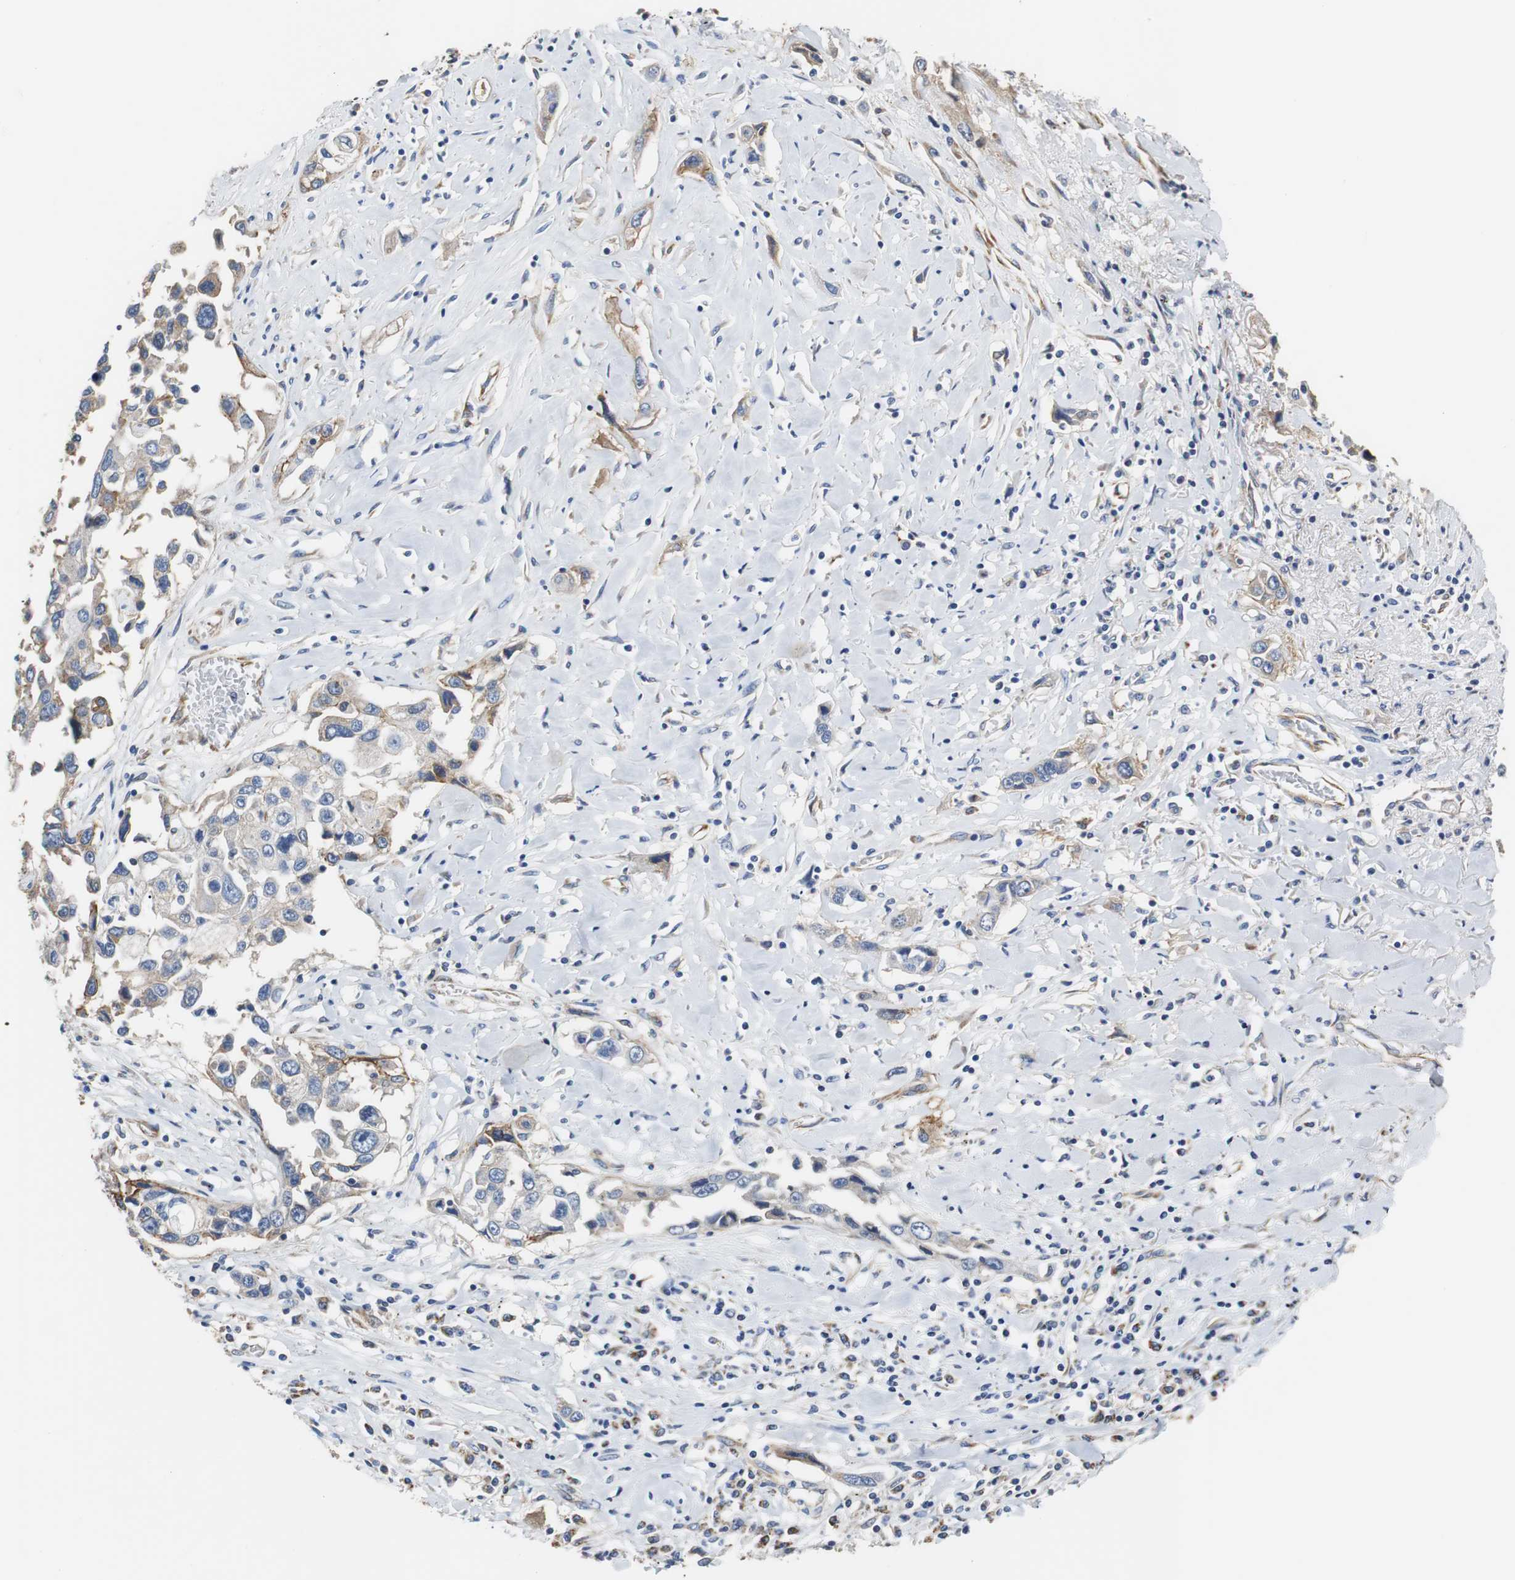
{"staining": {"intensity": "moderate", "quantity": "<25%", "location": "cytoplasmic/membranous"}, "tissue": "lung cancer", "cell_type": "Tumor cells", "image_type": "cancer", "snomed": [{"axis": "morphology", "description": "Squamous cell carcinoma, NOS"}, {"axis": "topography", "description": "Lung"}], "caption": "Lung cancer (squamous cell carcinoma) stained with DAB immunohistochemistry displays low levels of moderate cytoplasmic/membranous staining in approximately <25% of tumor cells.", "gene": "PCK1", "patient": {"sex": "male", "age": 71}}